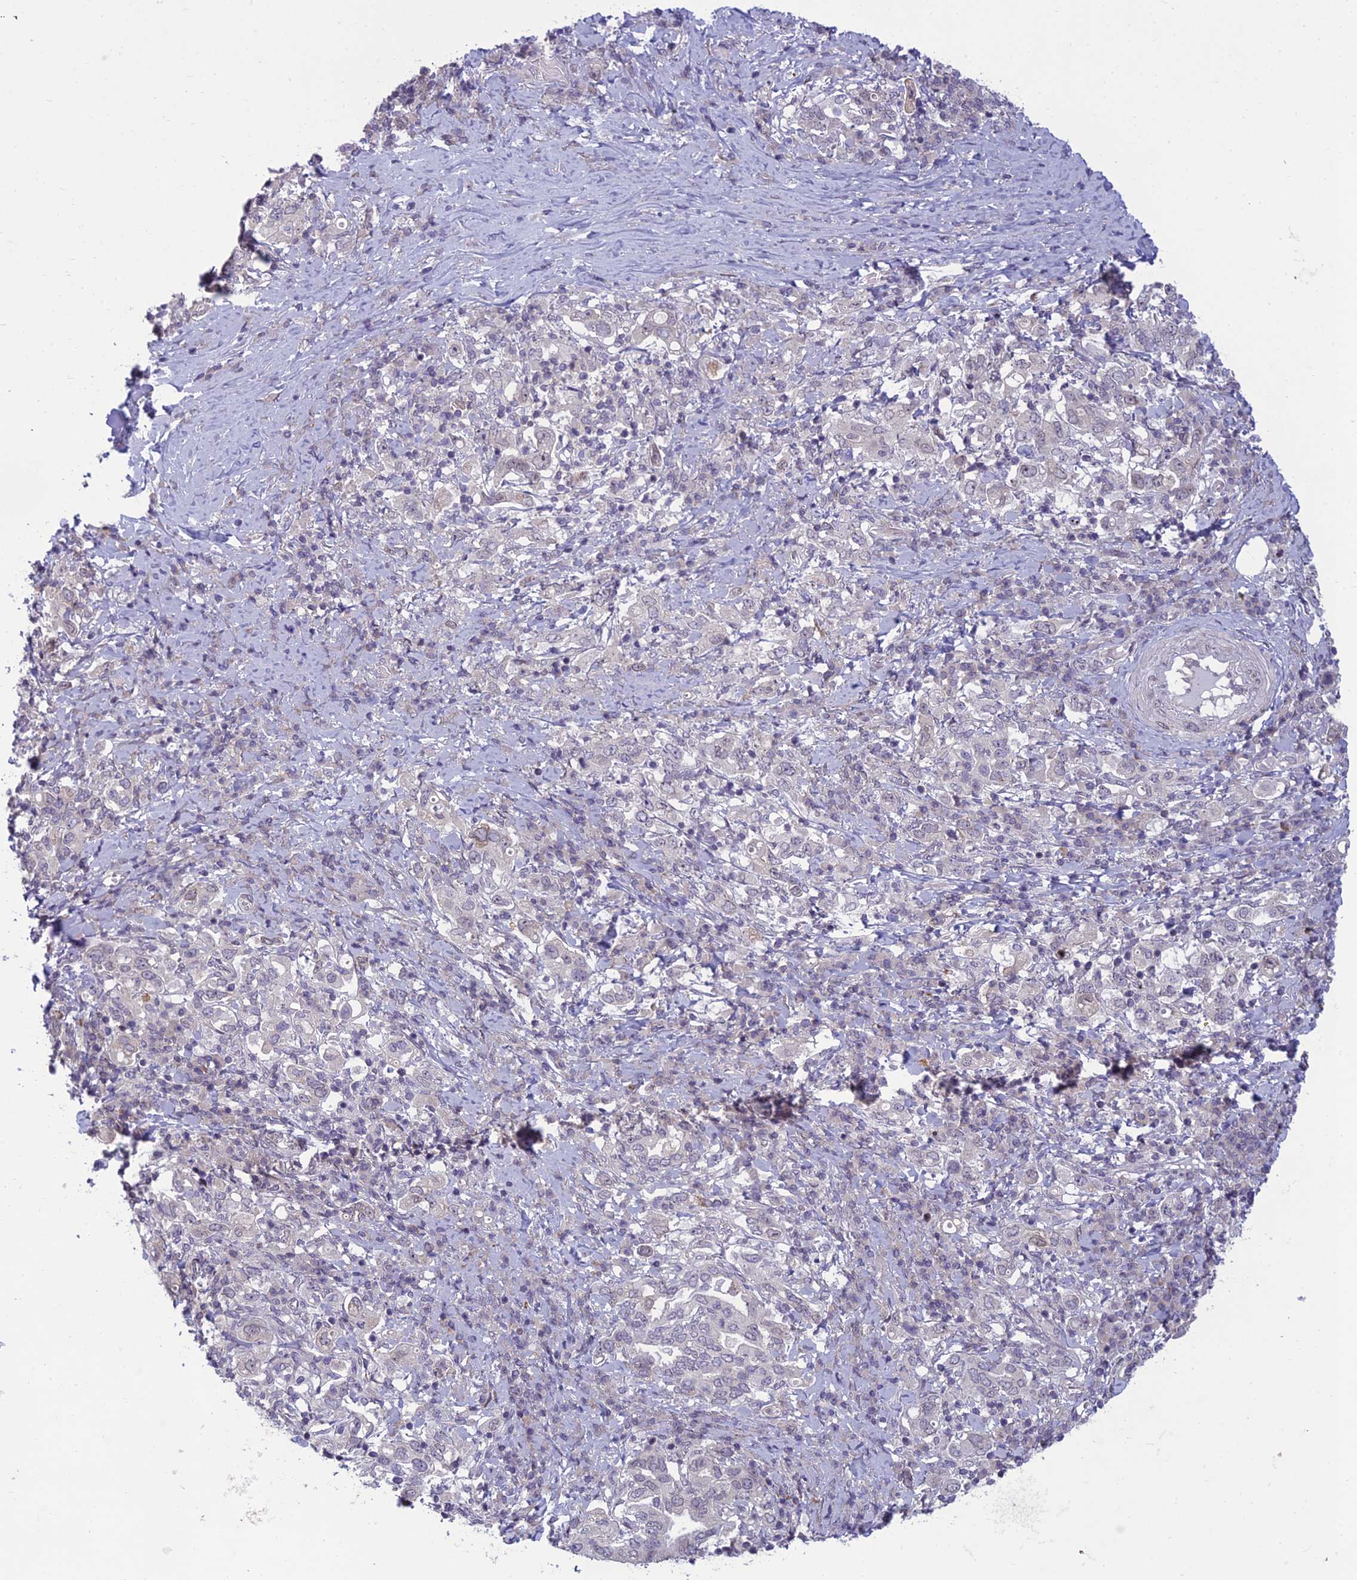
{"staining": {"intensity": "negative", "quantity": "none", "location": "none"}, "tissue": "stomach cancer", "cell_type": "Tumor cells", "image_type": "cancer", "snomed": [{"axis": "morphology", "description": "Adenocarcinoma, NOS"}, {"axis": "topography", "description": "Stomach, upper"}, {"axis": "topography", "description": "Stomach"}], "caption": "Tumor cells are negative for protein expression in human stomach cancer (adenocarcinoma).", "gene": "DTX2", "patient": {"sex": "male", "age": 62}}